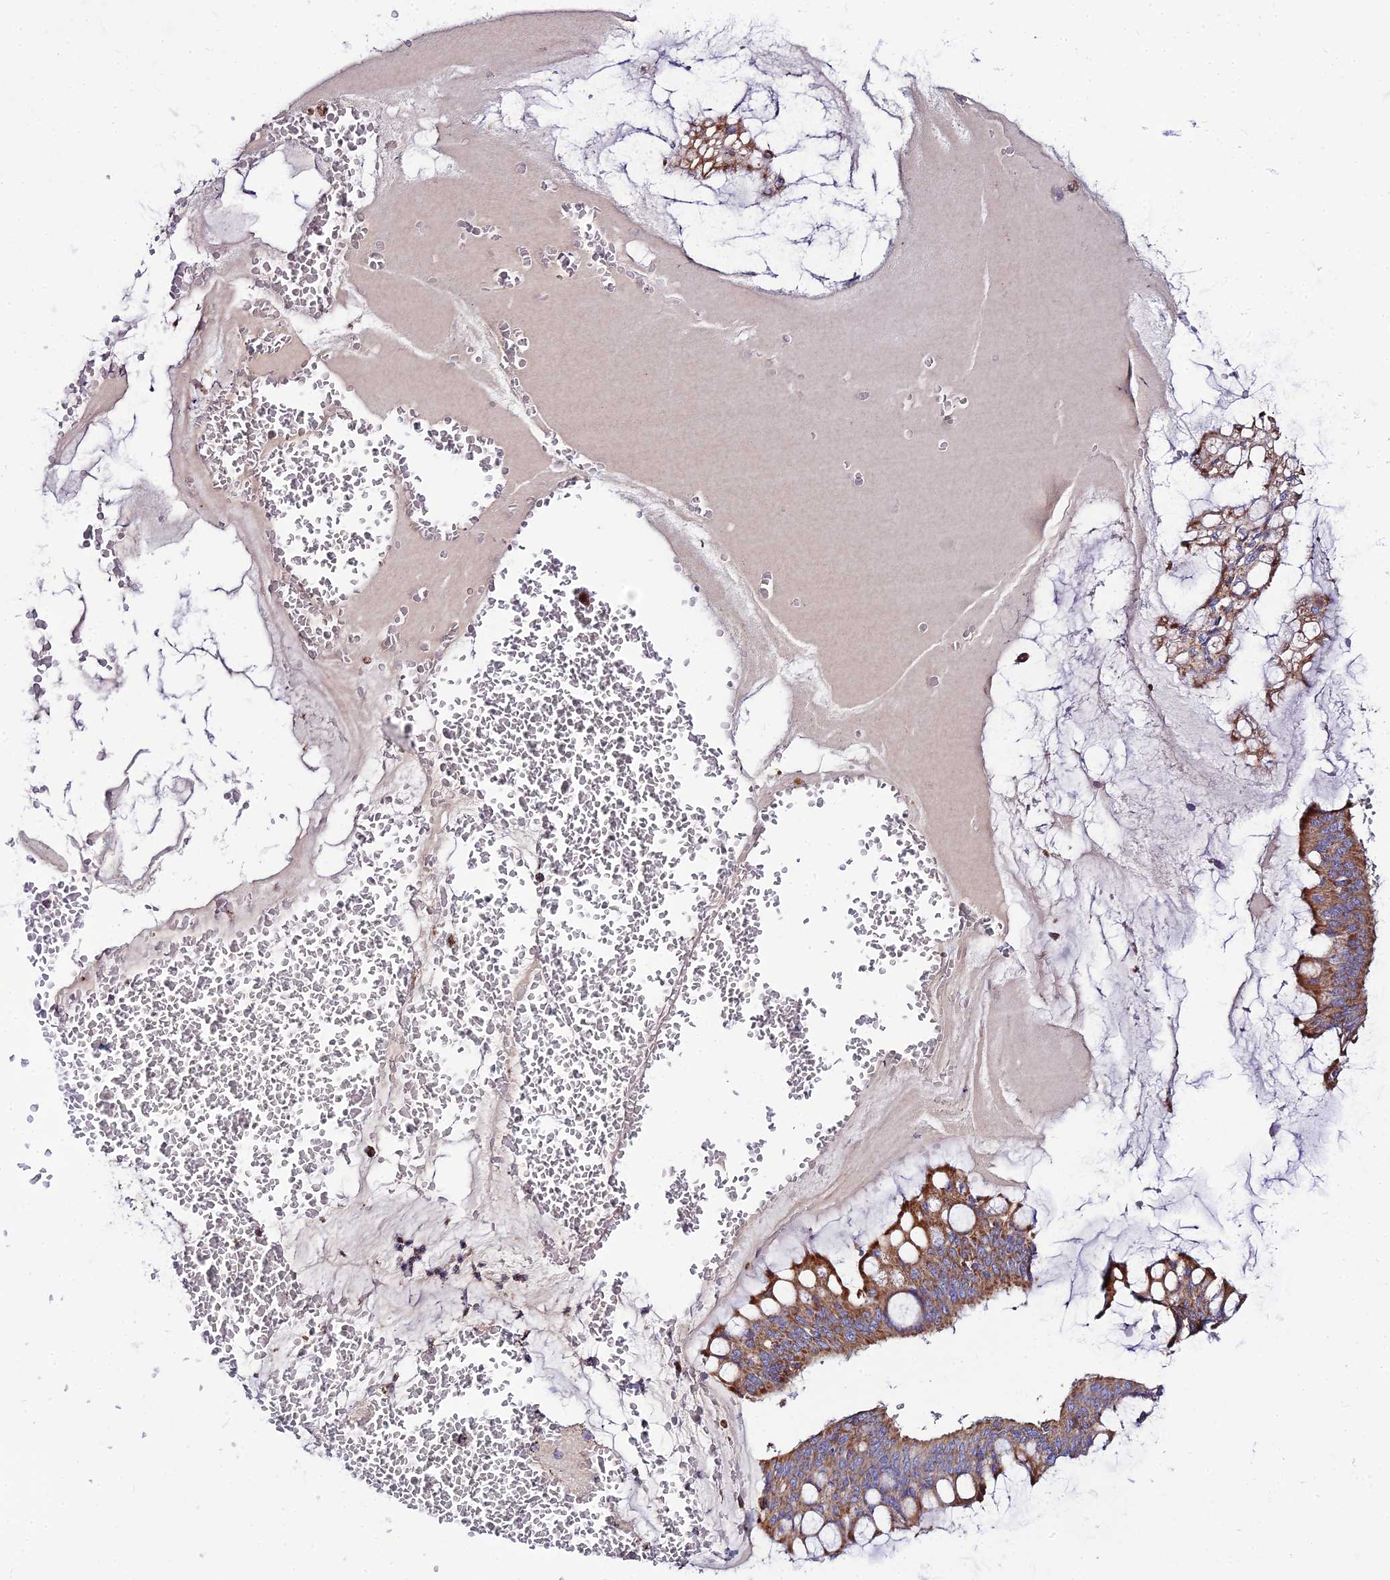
{"staining": {"intensity": "moderate", "quantity": ">75%", "location": "cytoplasmic/membranous"}, "tissue": "ovarian cancer", "cell_type": "Tumor cells", "image_type": "cancer", "snomed": [{"axis": "morphology", "description": "Cystadenocarcinoma, mucinous, NOS"}, {"axis": "topography", "description": "Ovary"}], "caption": "A histopathology image showing moderate cytoplasmic/membranous staining in approximately >75% of tumor cells in ovarian cancer, as visualized by brown immunohistochemical staining.", "gene": "NIPSNAP3A", "patient": {"sex": "female", "age": 73}}